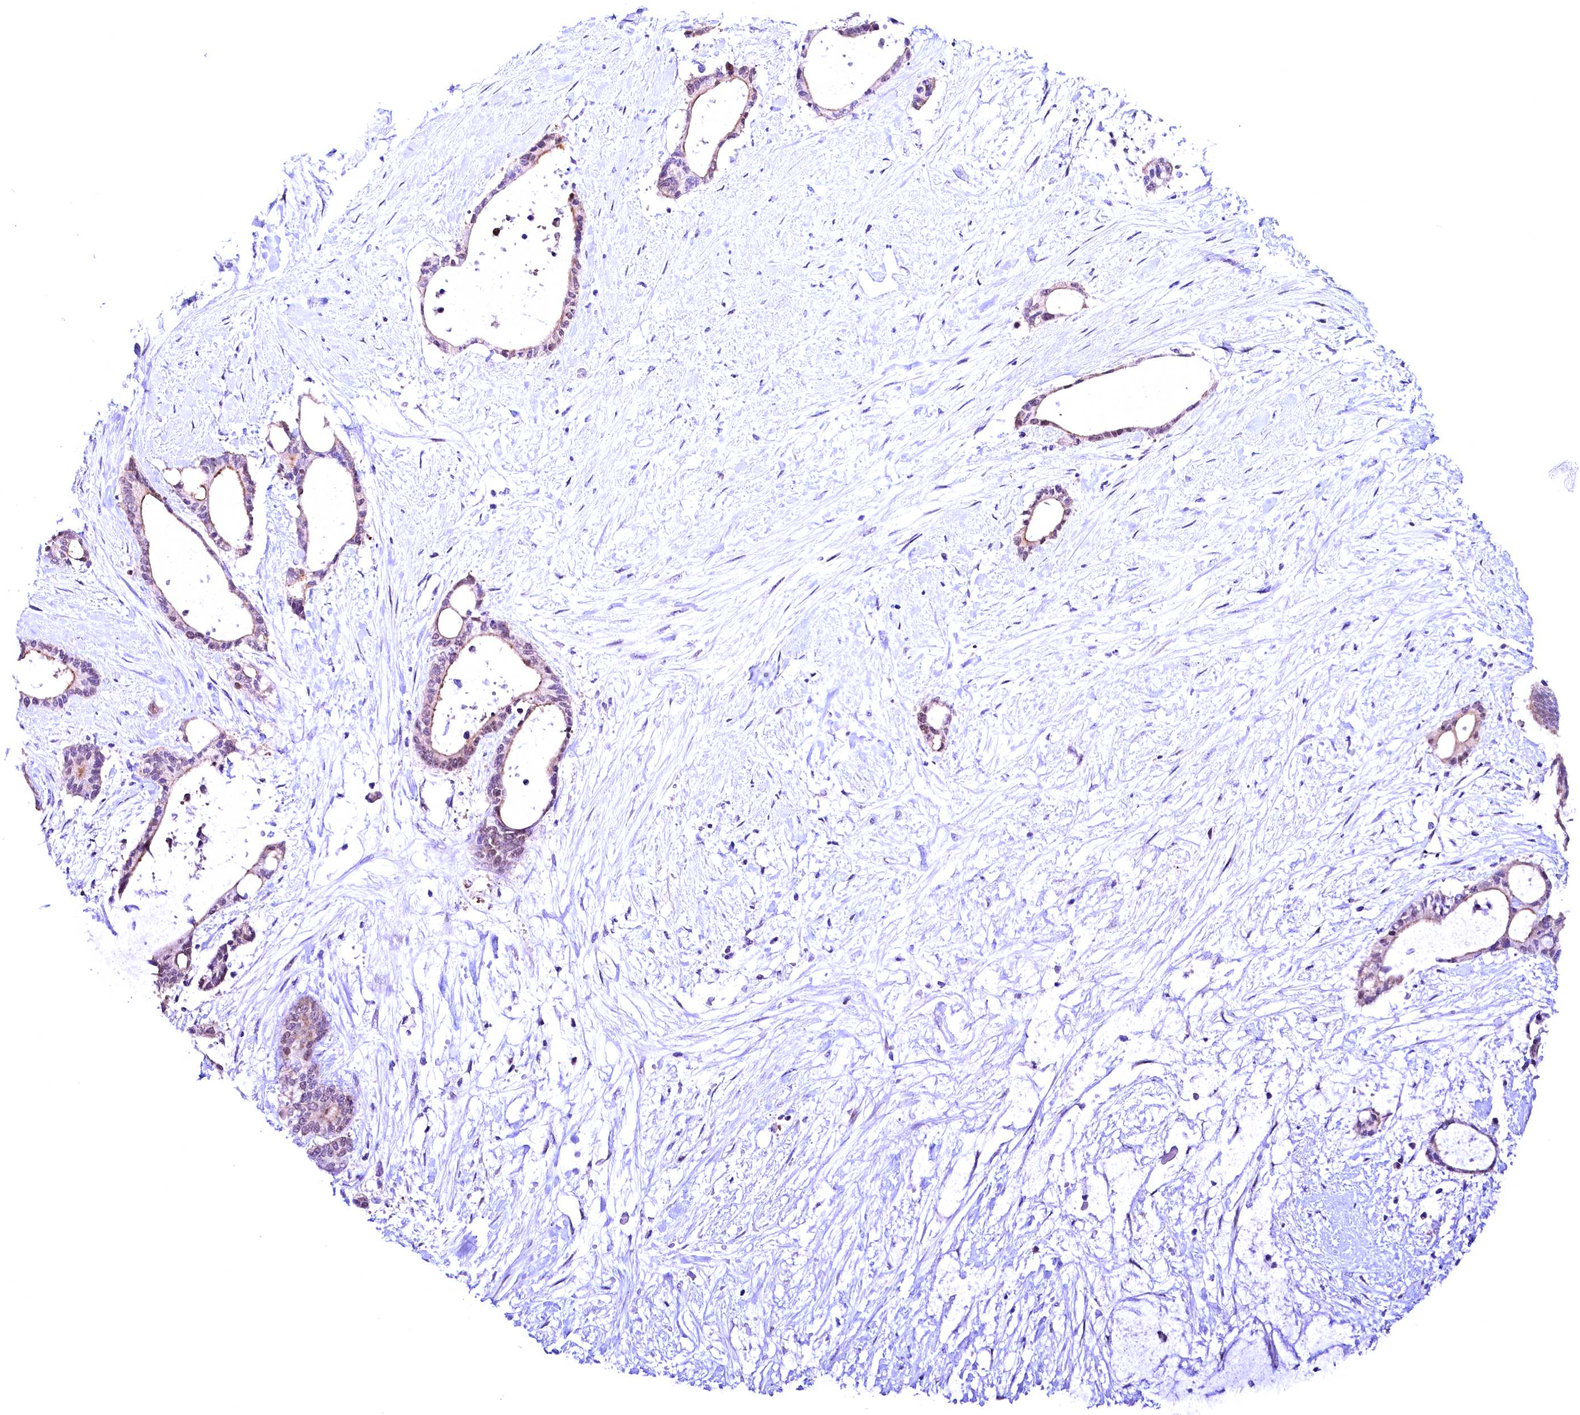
{"staining": {"intensity": "weak", "quantity": "<25%", "location": "cytoplasmic/membranous"}, "tissue": "liver cancer", "cell_type": "Tumor cells", "image_type": "cancer", "snomed": [{"axis": "morphology", "description": "Normal tissue, NOS"}, {"axis": "morphology", "description": "Cholangiocarcinoma"}, {"axis": "topography", "description": "Liver"}, {"axis": "topography", "description": "Peripheral nerve tissue"}], "caption": "Immunohistochemistry (IHC) image of human liver cholangiocarcinoma stained for a protein (brown), which displays no staining in tumor cells.", "gene": "CCDC106", "patient": {"sex": "female", "age": 73}}